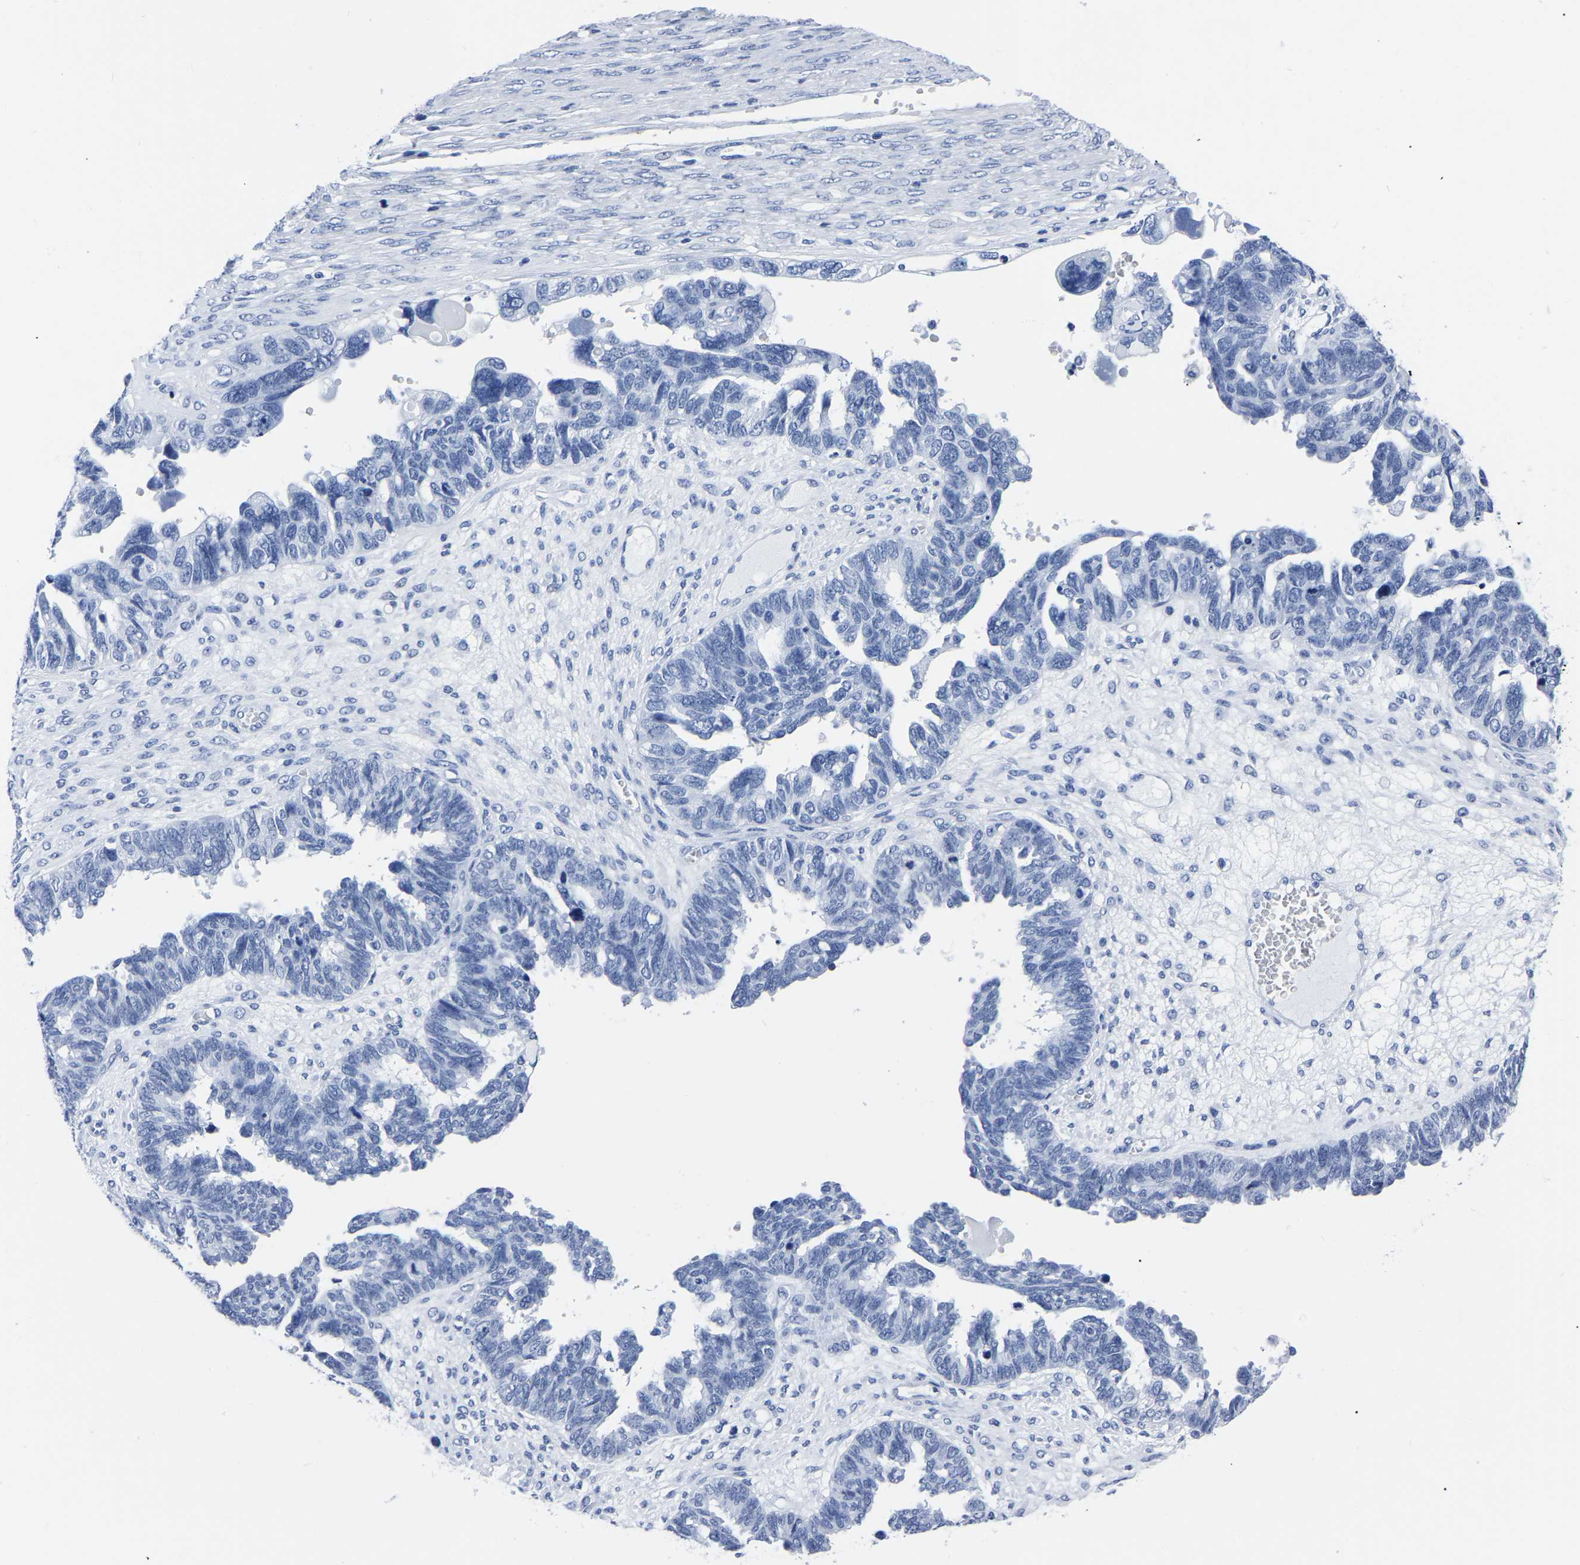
{"staining": {"intensity": "negative", "quantity": "none", "location": "none"}, "tissue": "ovarian cancer", "cell_type": "Tumor cells", "image_type": "cancer", "snomed": [{"axis": "morphology", "description": "Cystadenocarcinoma, serous, NOS"}, {"axis": "topography", "description": "Ovary"}], "caption": "The image exhibits no significant expression in tumor cells of ovarian cancer.", "gene": "IMPG2", "patient": {"sex": "female", "age": 79}}